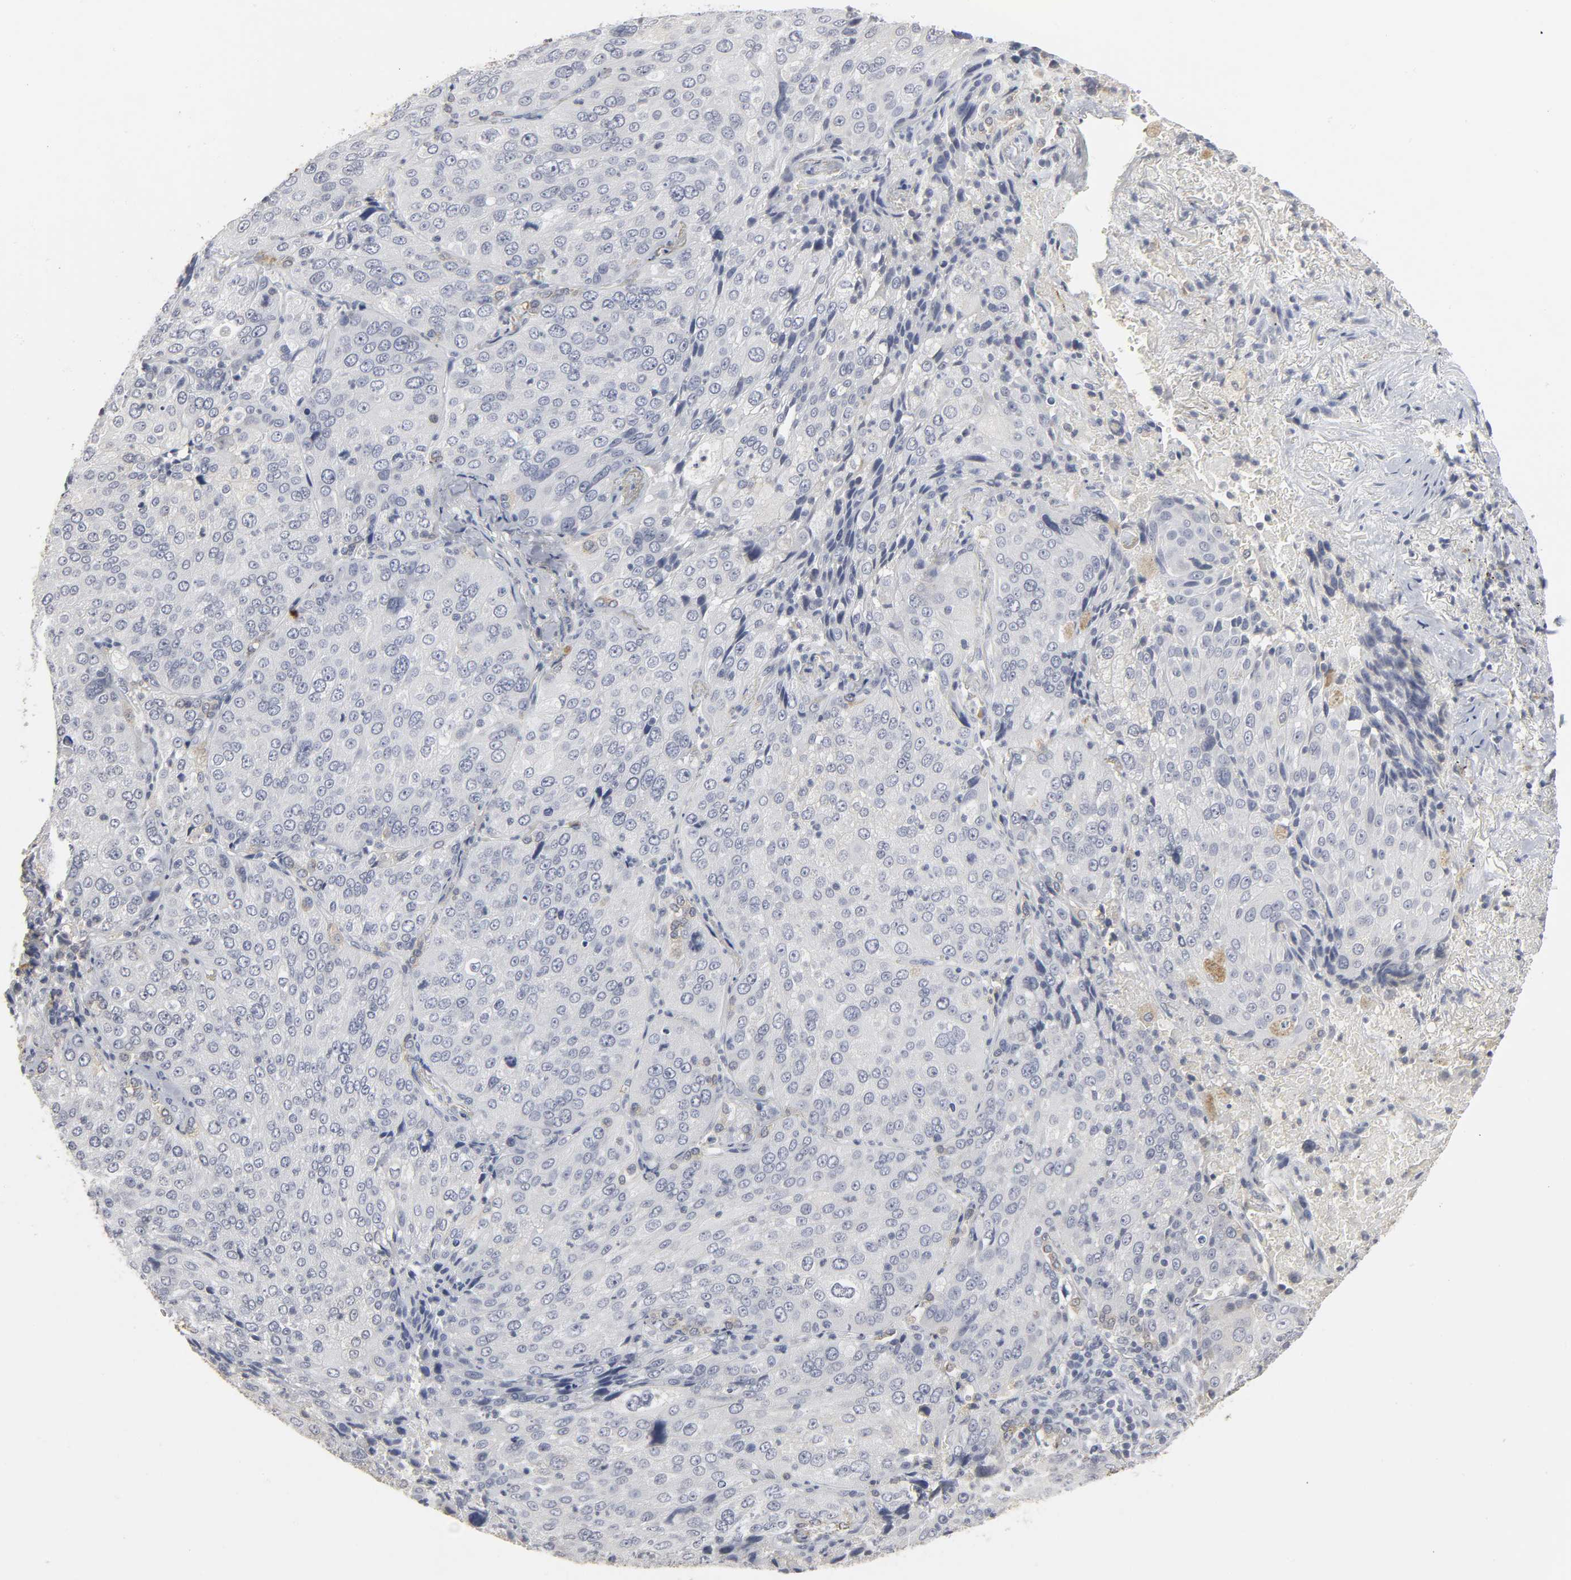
{"staining": {"intensity": "weak", "quantity": "<25%", "location": "nuclear"}, "tissue": "lung cancer", "cell_type": "Tumor cells", "image_type": "cancer", "snomed": [{"axis": "morphology", "description": "Squamous cell carcinoma, NOS"}, {"axis": "topography", "description": "Lung"}], "caption": "Immunohistochemistry of human lung squamous cell carcinoma demonstrates no expression in tumor cells.", "gene": "TCAP", "patient": {"sex": "male", "age": 54}}